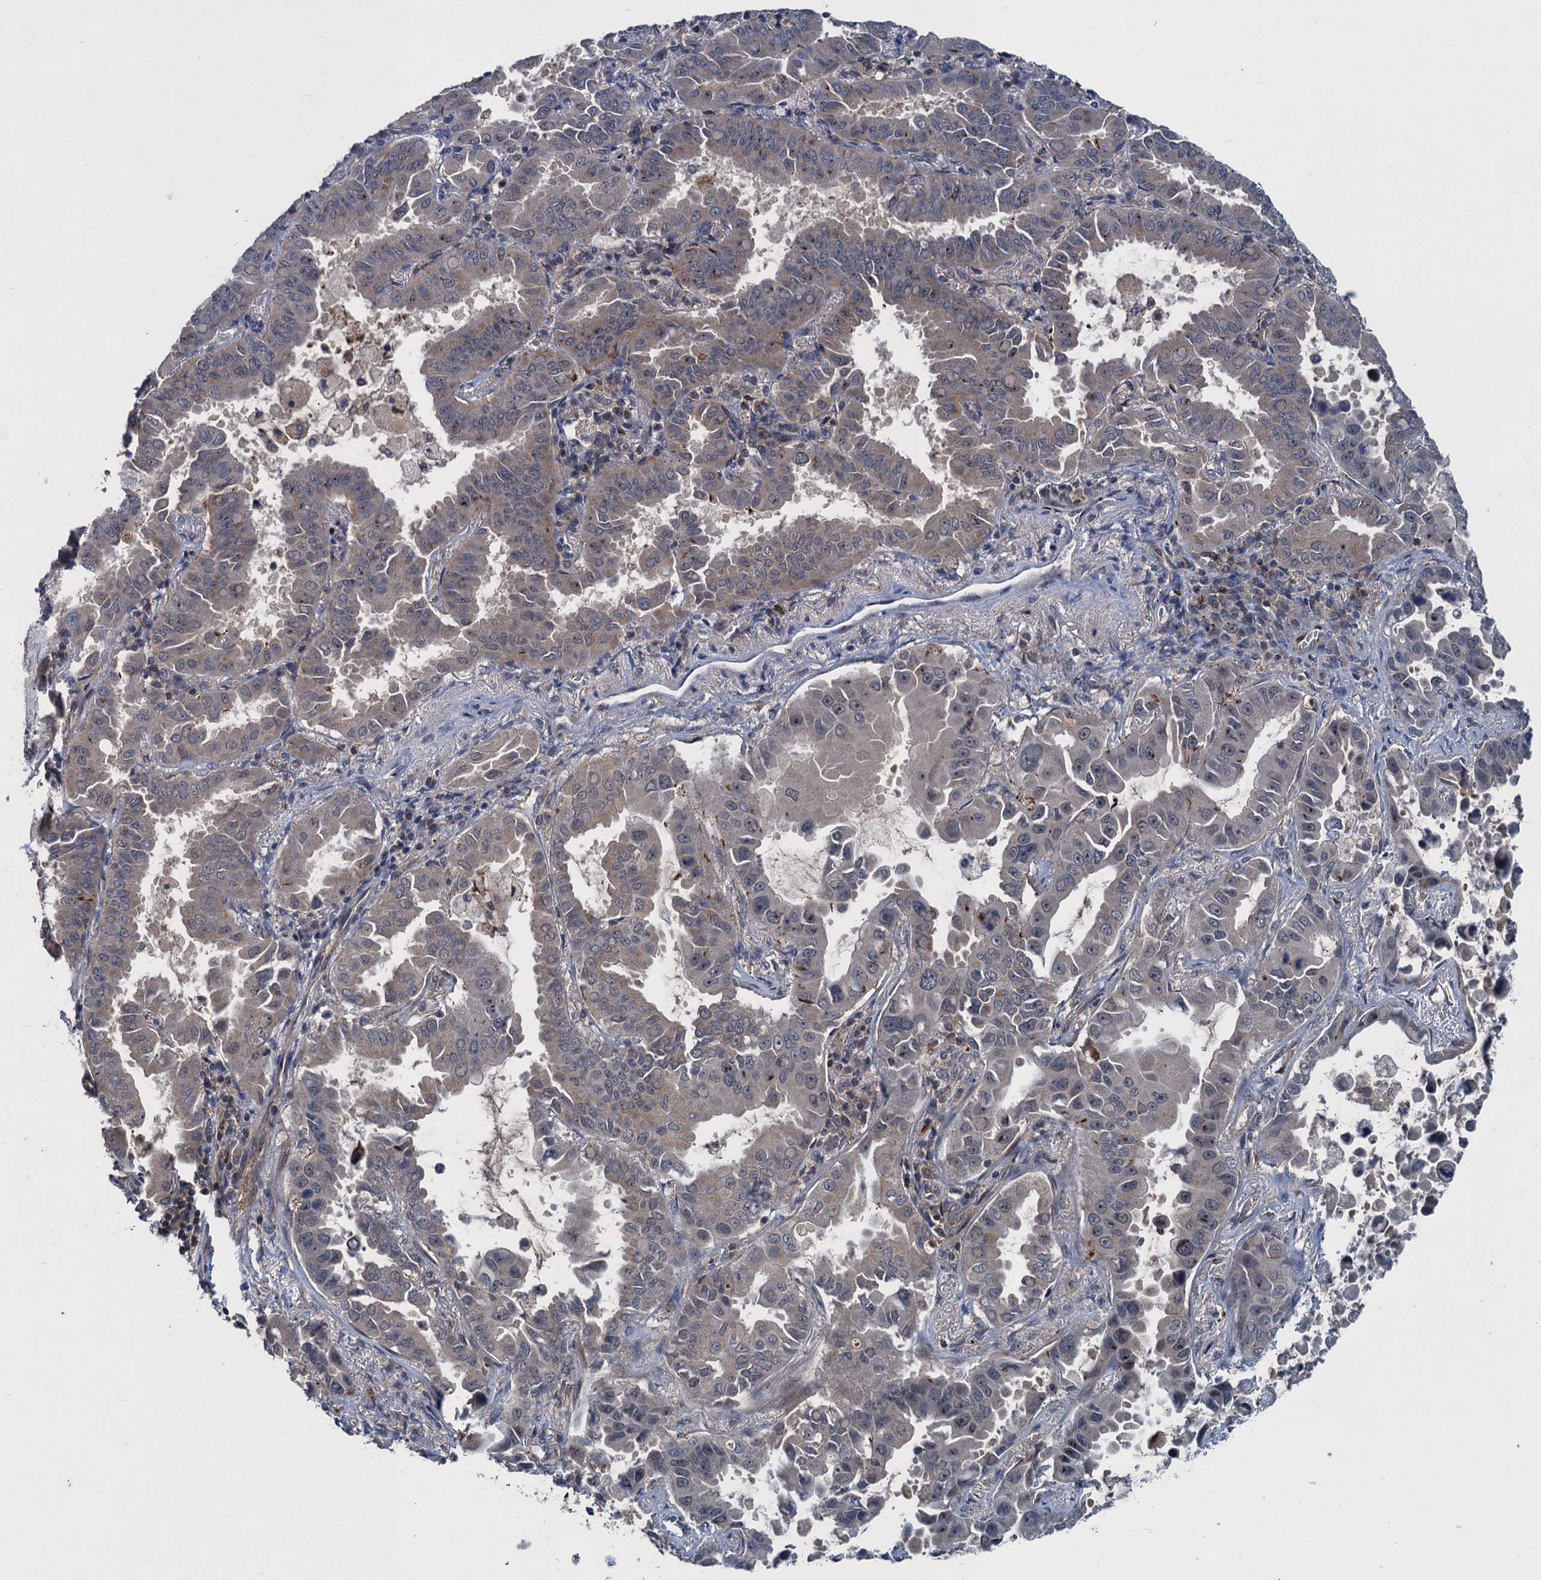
{"staining": {"intensity": "weak", "quantity": "<25%", "location": "cytoplasmic/membranous"}, "tissue": "lung cancer", "cell_type": "Tumor cells", "image_type": "cancer", "snomed": [{"axis": "morphology", "description": "Adenocarcinoma, NOS"}, {"axis": "topography", "description": "Lung"}], "caption": "Image shows no significant protein staining in tumor cells of adenocarcinoma (lung).", "gene": "RNF165", "patient": {"sex": "male", "age": 64}}